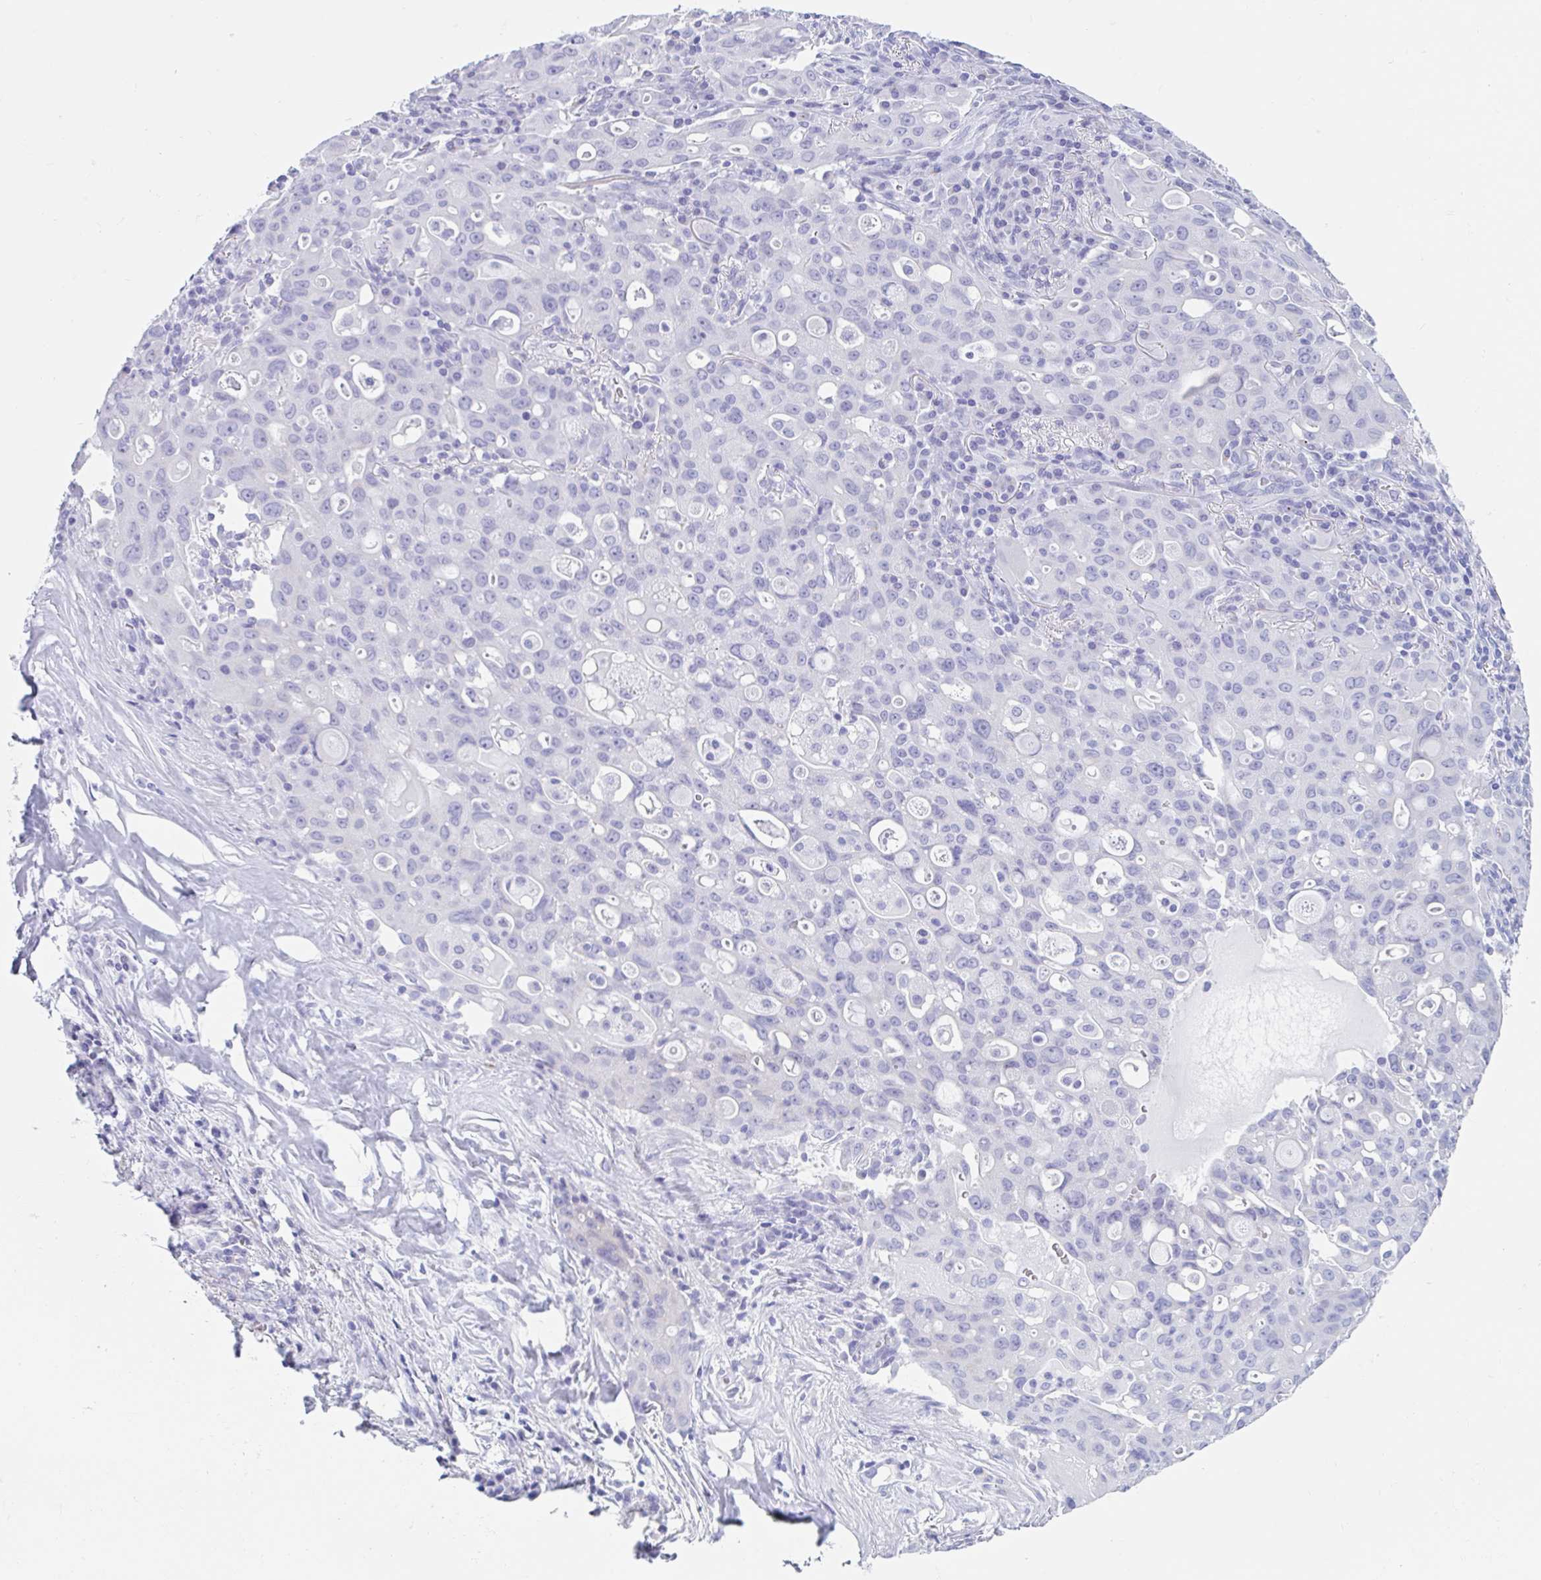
{"staining": {"intensity": "negative", "quantity": "none", "location": "none"}, "tissue": "lung cancer", "cell_type": "Tumor cells", "image_type": "cancer", "snomed": [{"axis": "morphology", "description": "Adenocarcinoma, NOS"}, {"axis": "topography", "description": "Lung"}], "caption": "Tumor cells show no significant expression in lung adenocarcinoma.", "gene": "CPTP", "patient": {"sex": "female", "age": 44}}